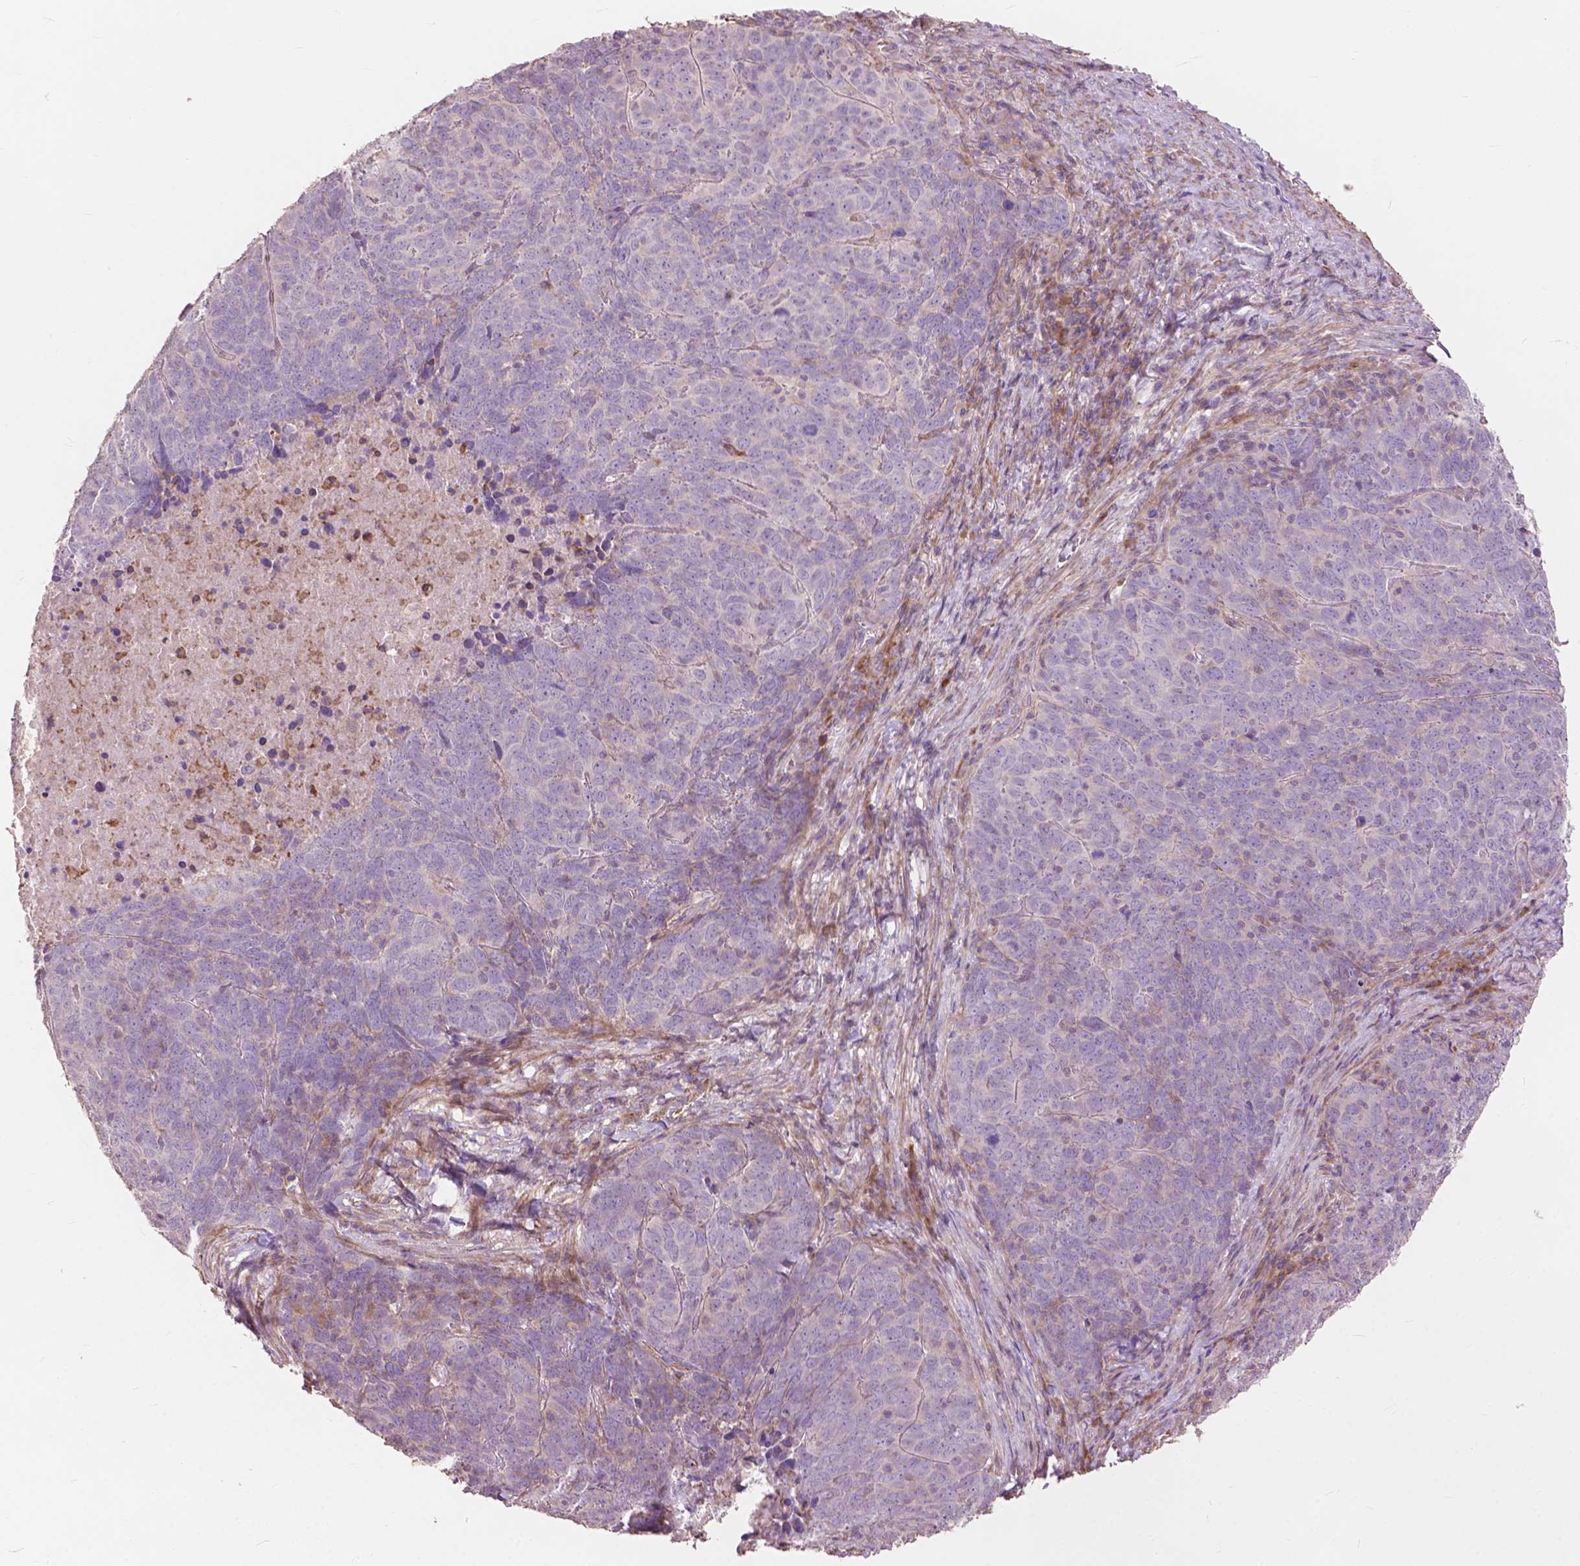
{"staining": {"intensity": "negative", "quantity": "none", "location": "none"}, "tissue": "skin cancer", "cell_type": "Tumor cells", "image_type": "cancer", "snomed": [{"axis": "morphology", "description": "Squamous cell carcinoma, NOS"}, {"axis": "topography", "description": "Skin"}, {"axis": "topography", "description": "Anal"}], "caption": "Tumor cells are negative for protein expression in human skin cancer (squamous cell carcinoma).", "gene": "FNIP1", "patient": {"sex": "female", "age": 51}}